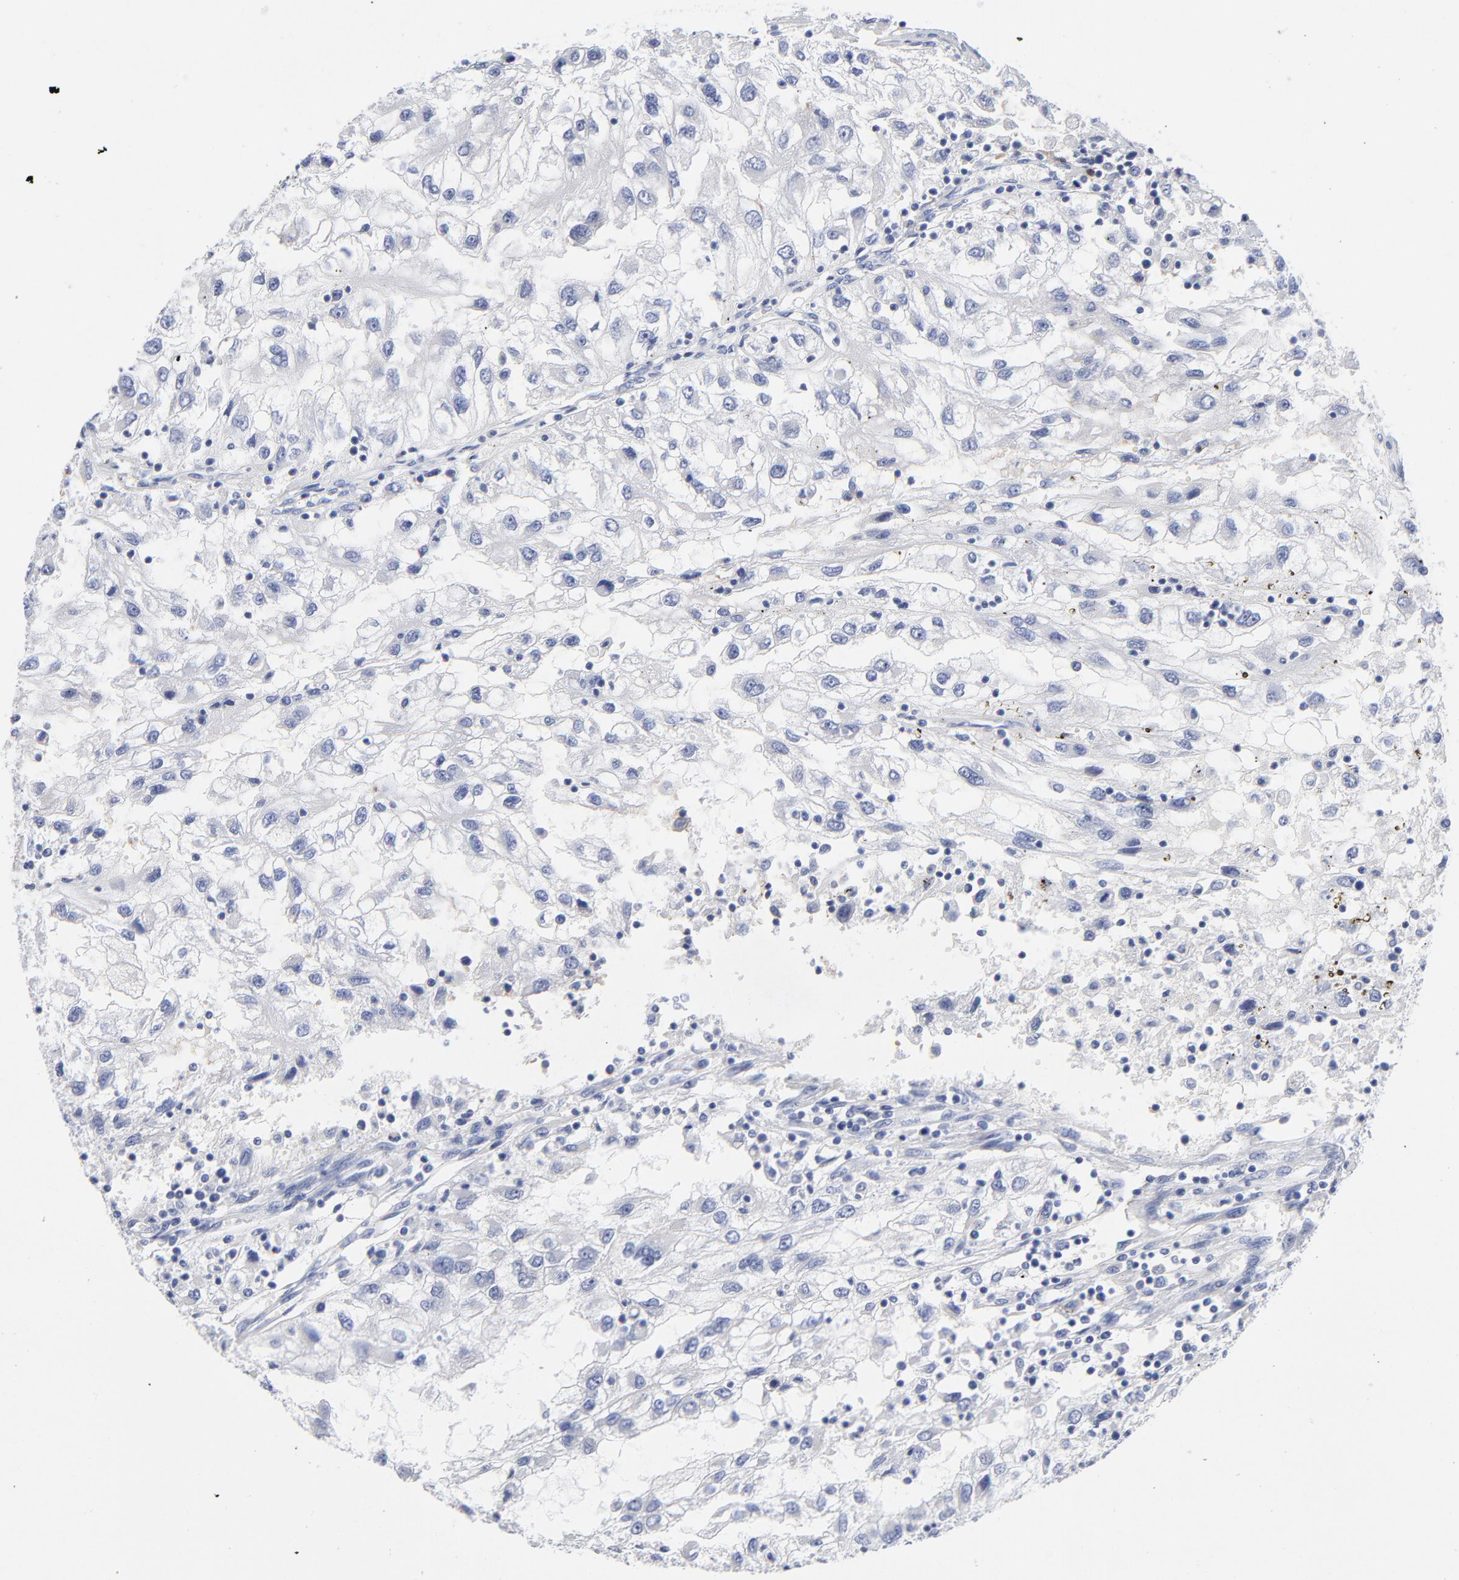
{"staining": {"intensity": "negative", "quantity": "none", "location": "none"}, "tissue": "renal cancer", "cell_type": "Tumor cells", "image_type": "cancer", "snomed": [{"axis": "morphology", "description": "Normal tissue, NOS"}, {"axis": "morphology", "description": "Adenocarcinoma, NOS"}, {"axis": "topography", "description": "Kidney"}], "caption": "DAB immunohistochemical staining of human renal adenocarcinoma demonstrates no significant staining in tumor cells.", "gene": "PTP4A1", "patient": {"sex": "male", "age": 71}}